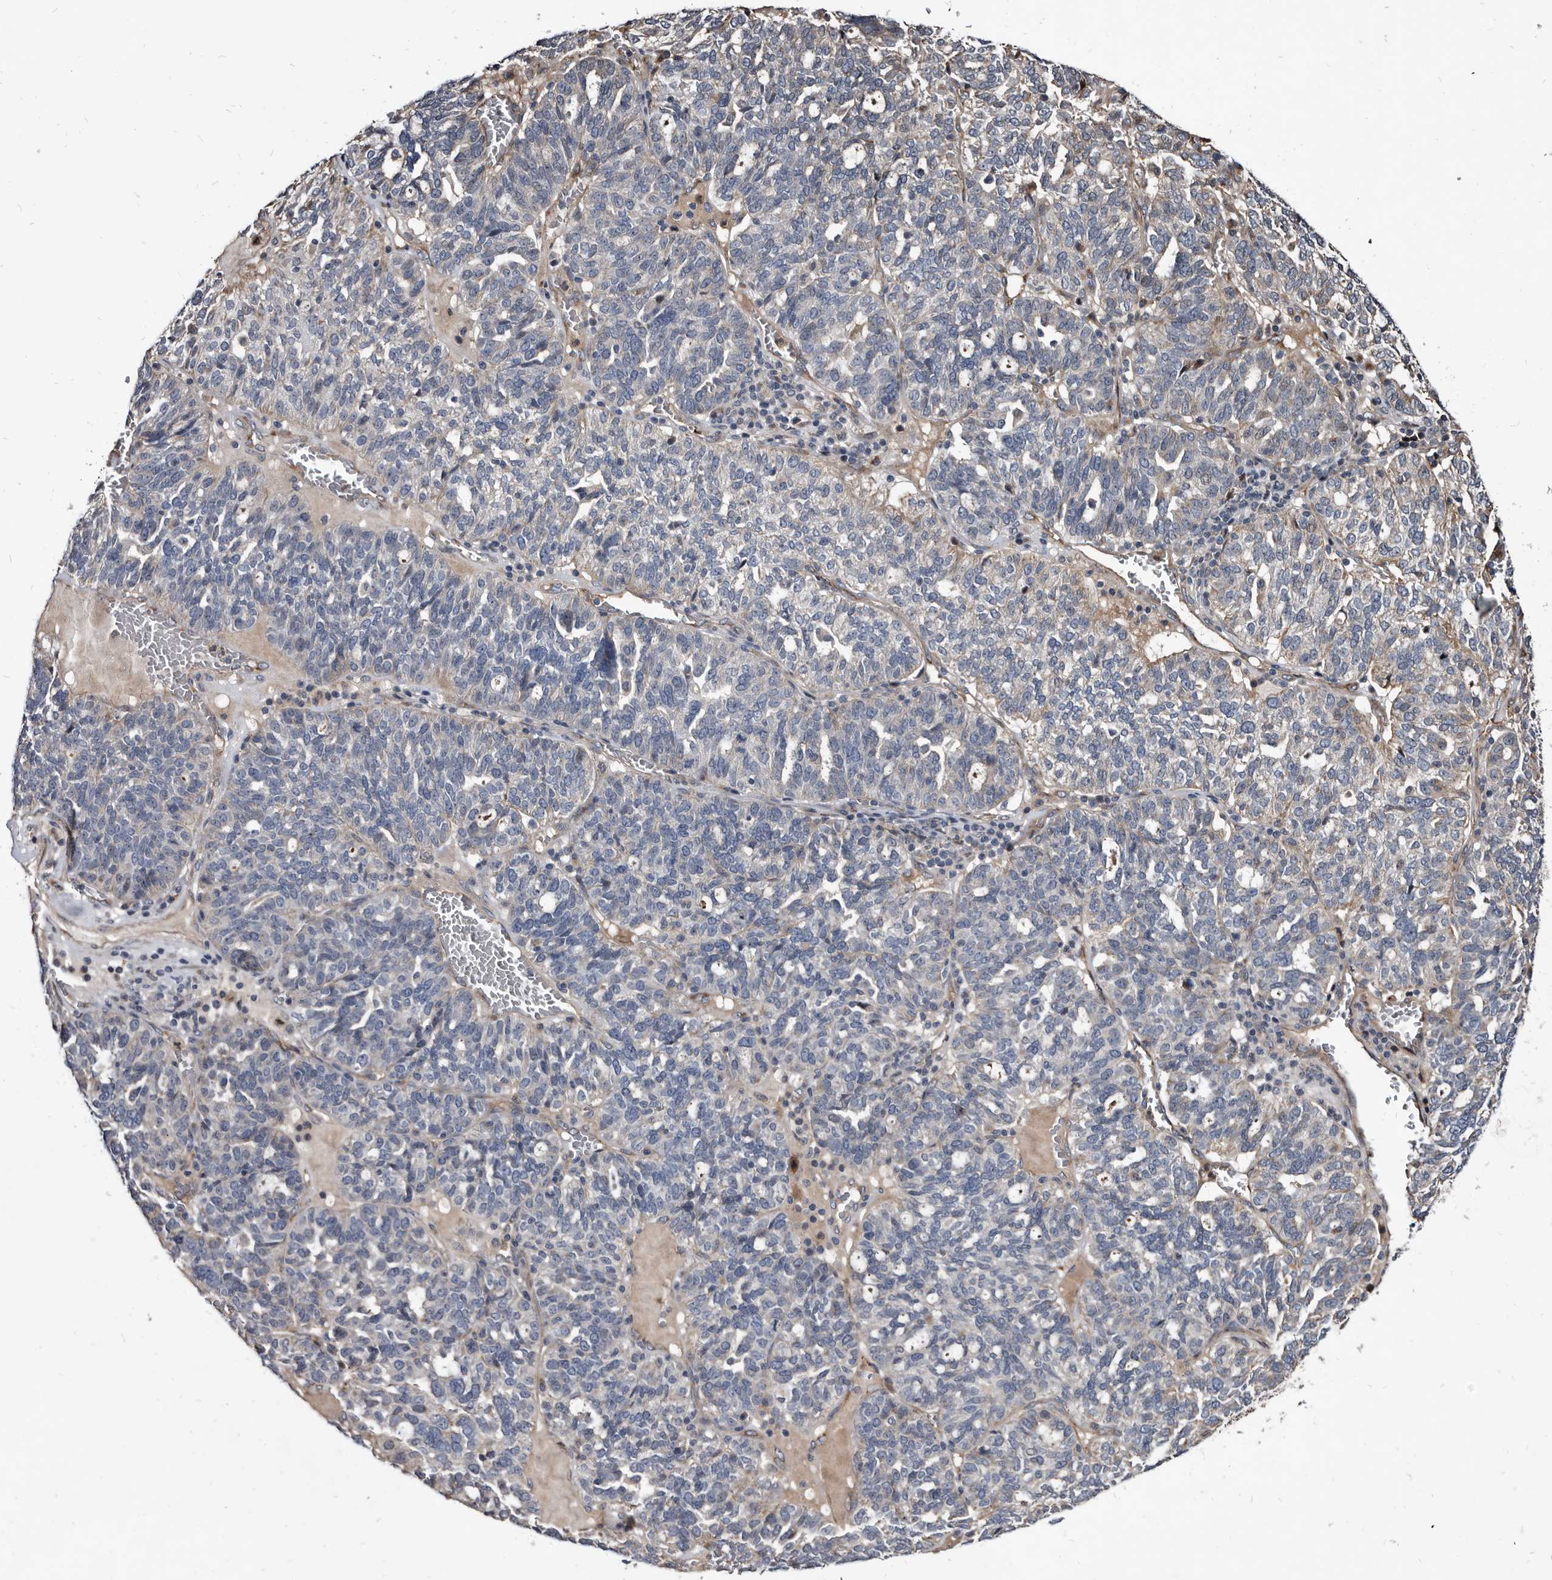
{"staining": {"intensity": "weak", "quantity": "<25%", "location": "cytoplasmic/membranous"}, "tissue": "ovarian cancer", "cell_type": "Tumor cells", "image_type": "cancer", "snomed": [{"axis": "morphology", "description": "Cystadenocarcinoma, serous, NOS"}, {"axis": "topography", "description": "Ovary"}], "caption": "IHC micrograph of neoplastic tissue: ovarian serous cystadenocarcinoma stained with DAB reveals no significant protein staining in tumor cells. (DAB (3,3'-diaminobenzidine) IHC with hematoxylin counter stain).", "gene": "CTSA", "patient": {"sex": "female", "age": 59}}